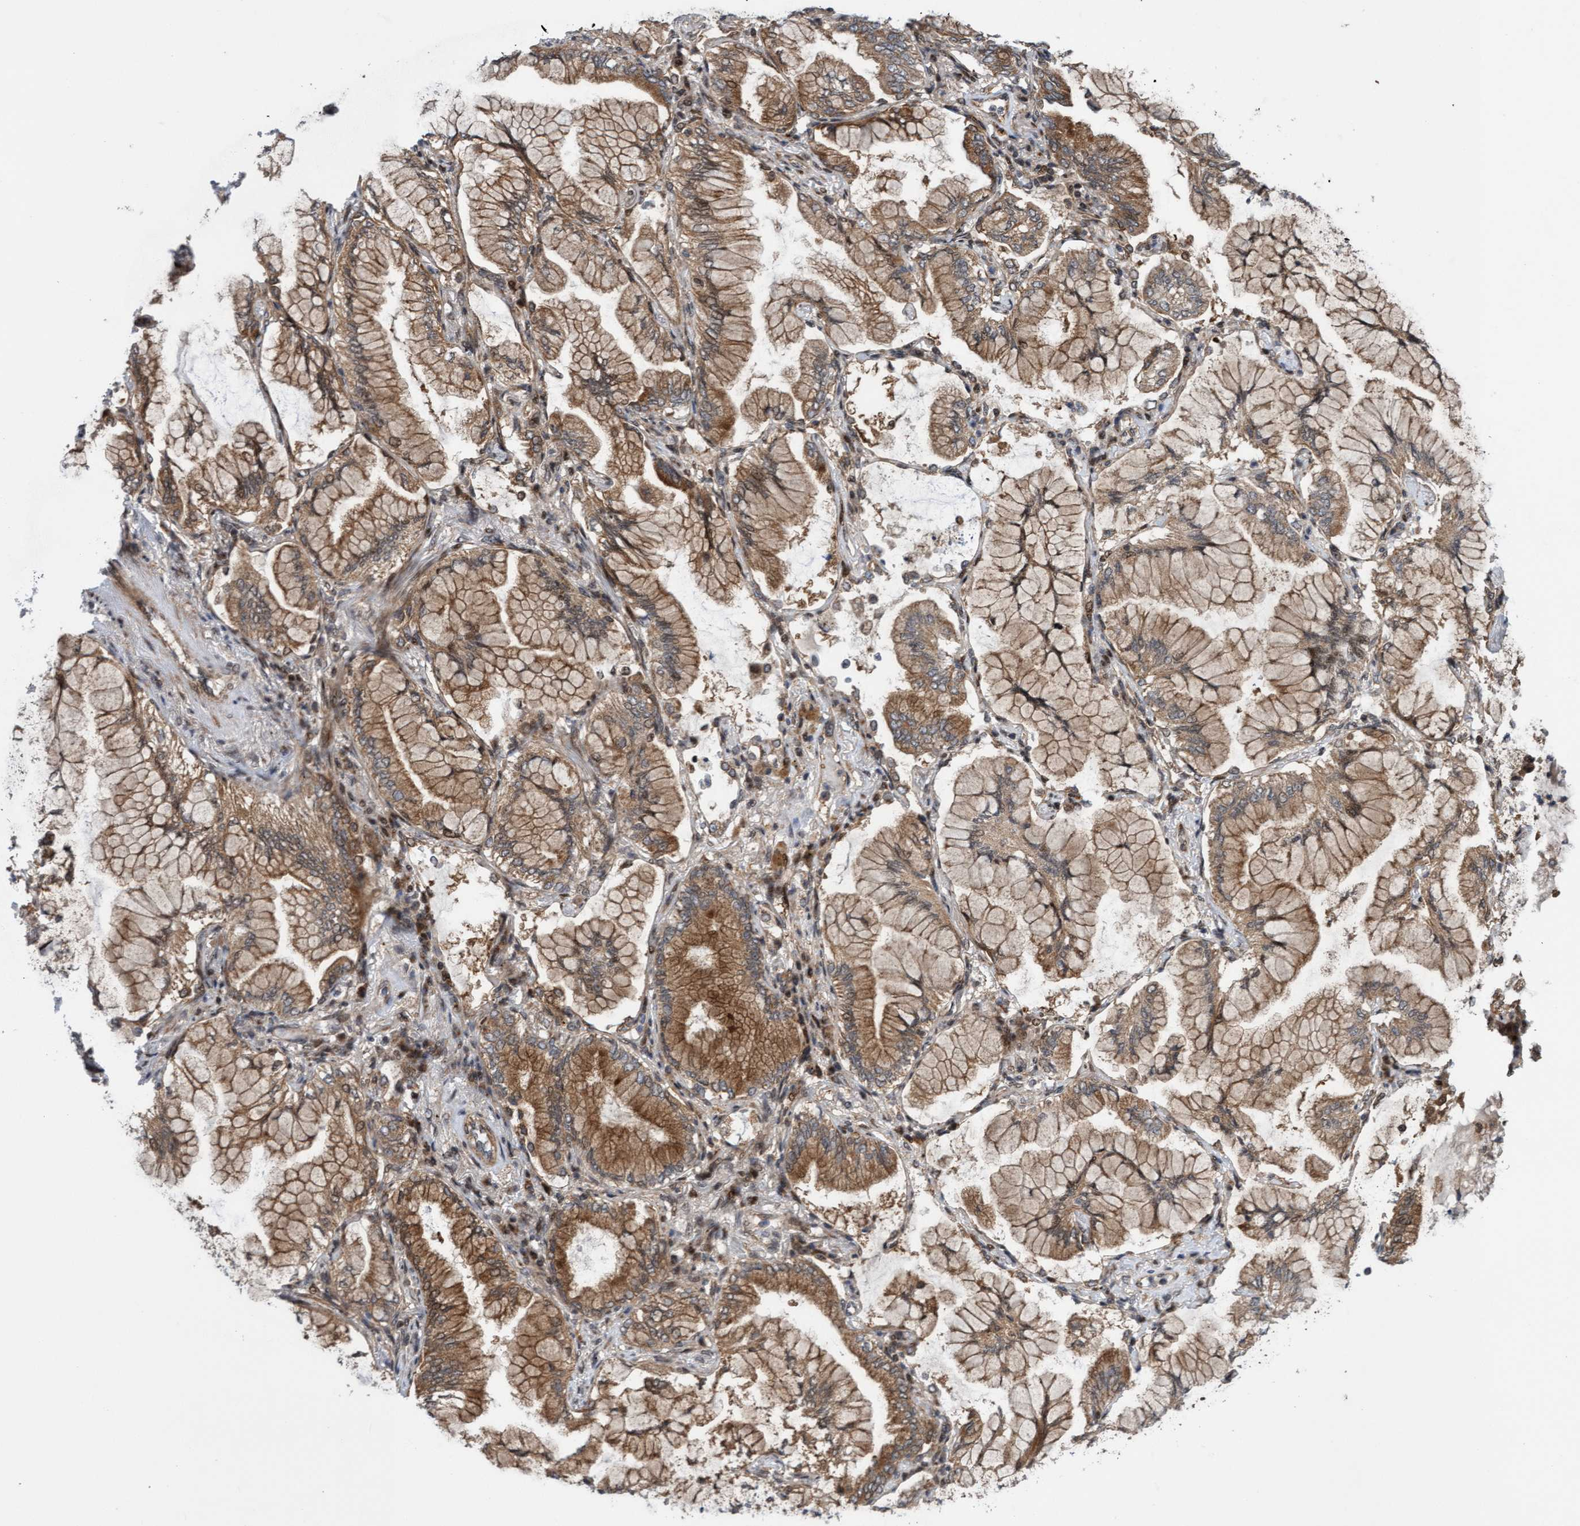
{"staining": {"intensity": "moderate", "quantity": ">75%", "location": "cytoplasmic/membranous"}, "tissue": "lung cancer", "cell_type": "Tumor cells", "image_type": "cancer", "snomed": [{"axis": "morphology", "description": "Adenocarcinoma, NOS"}, {"axis": "topography", "description": "Lung"}], "caption": "Lung adenocarcinoma stained with DAB IHC displays medium levels of moderate cytoplasmic/membranous staining in about >75% of tumor cells.", "gene": "ITFG1", "patient": {"sex": "female", "age": 70}}